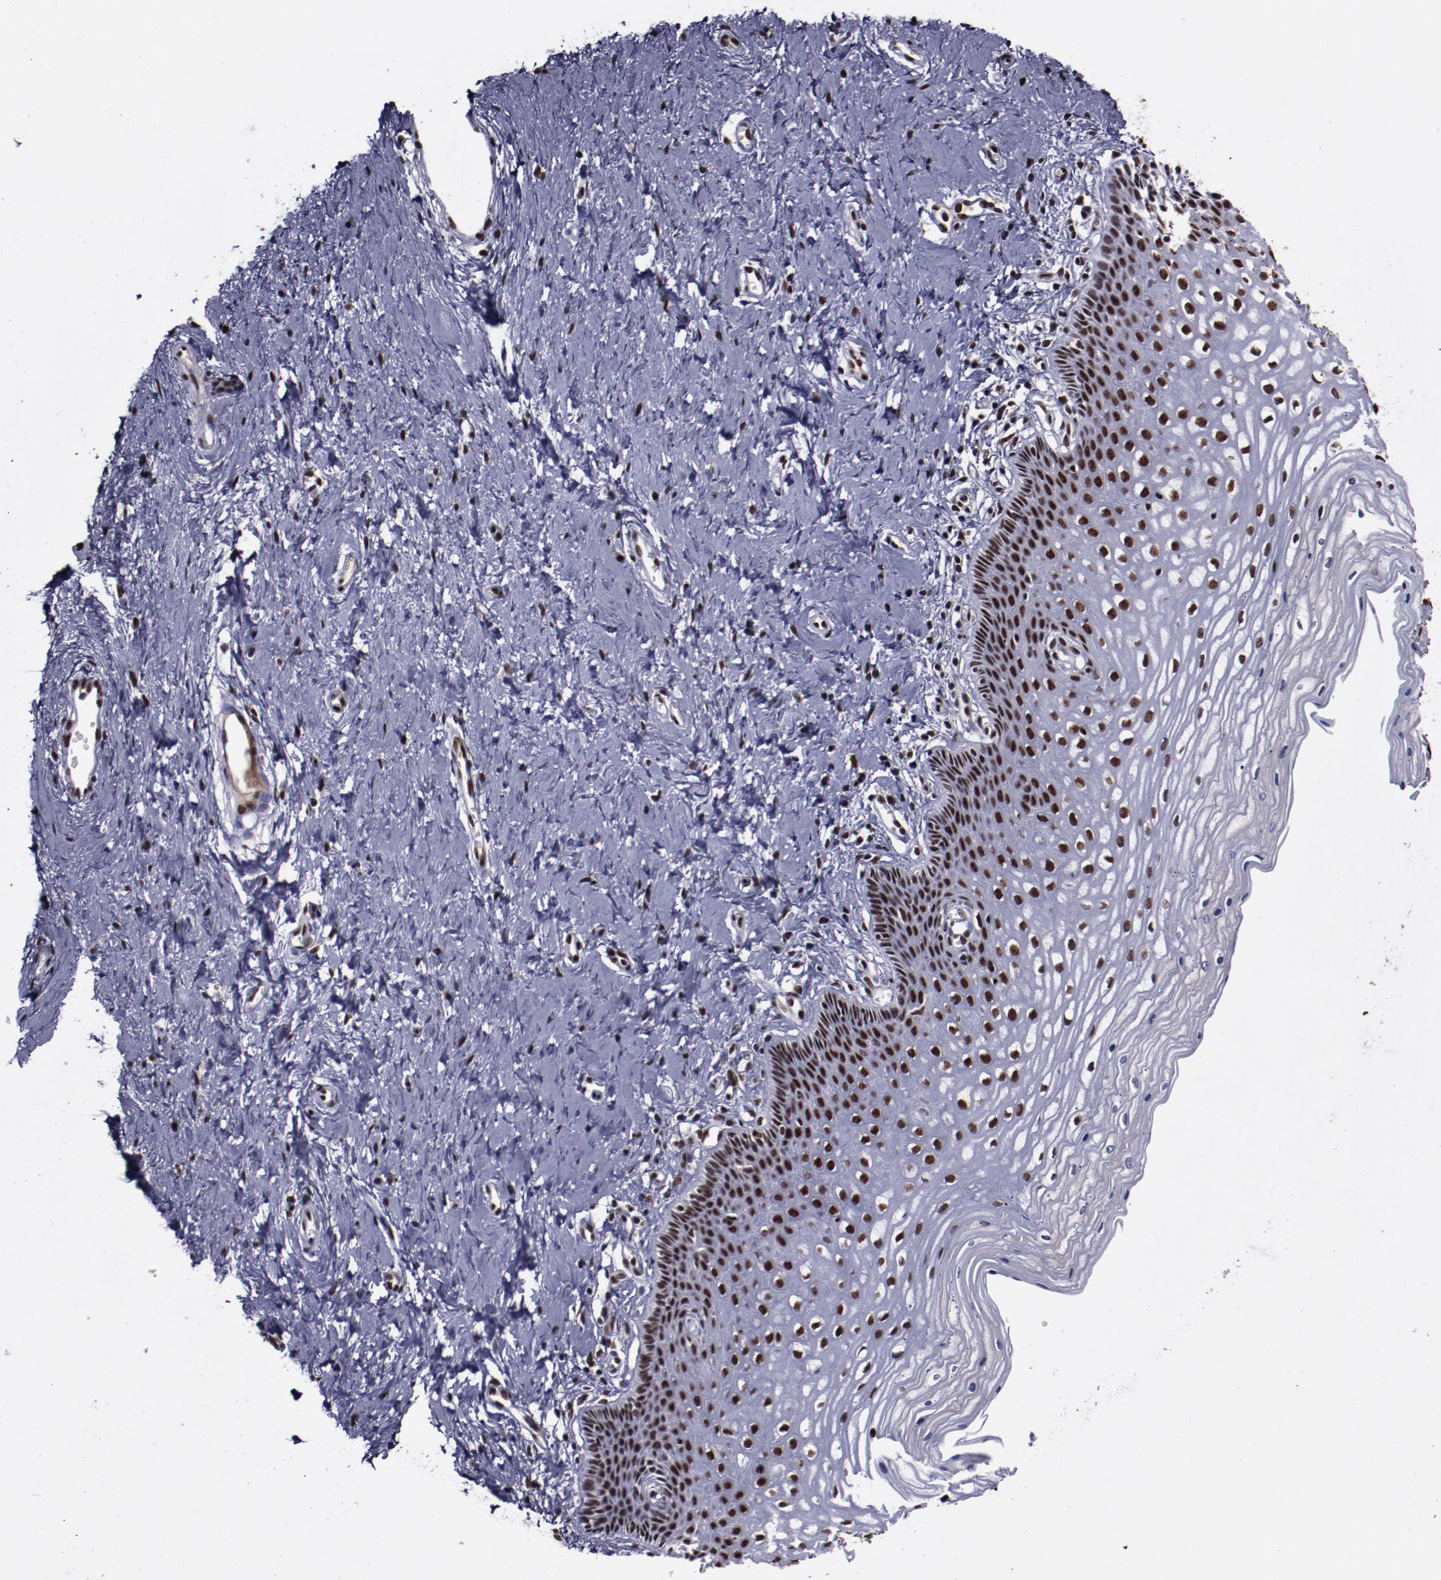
{"staining": {"intensity": "strong", "quantity": ">75%", "location": "nuclear"}, "tissue": "cervix", "cell_type": "Glandular cells", "image_type": "normal", "snomed": [{"axis": "morphology", "description": "Normal tissue, NOS"}, {"axis": "topography", "description": "Cervix"}], "caption": "Immunohistochemical staining of benign cervix displays strong nuclear protein expression in approximately >75% of glandular cells.", "gene": "ERH", "patient": {"sex": "female", "age": 39}}